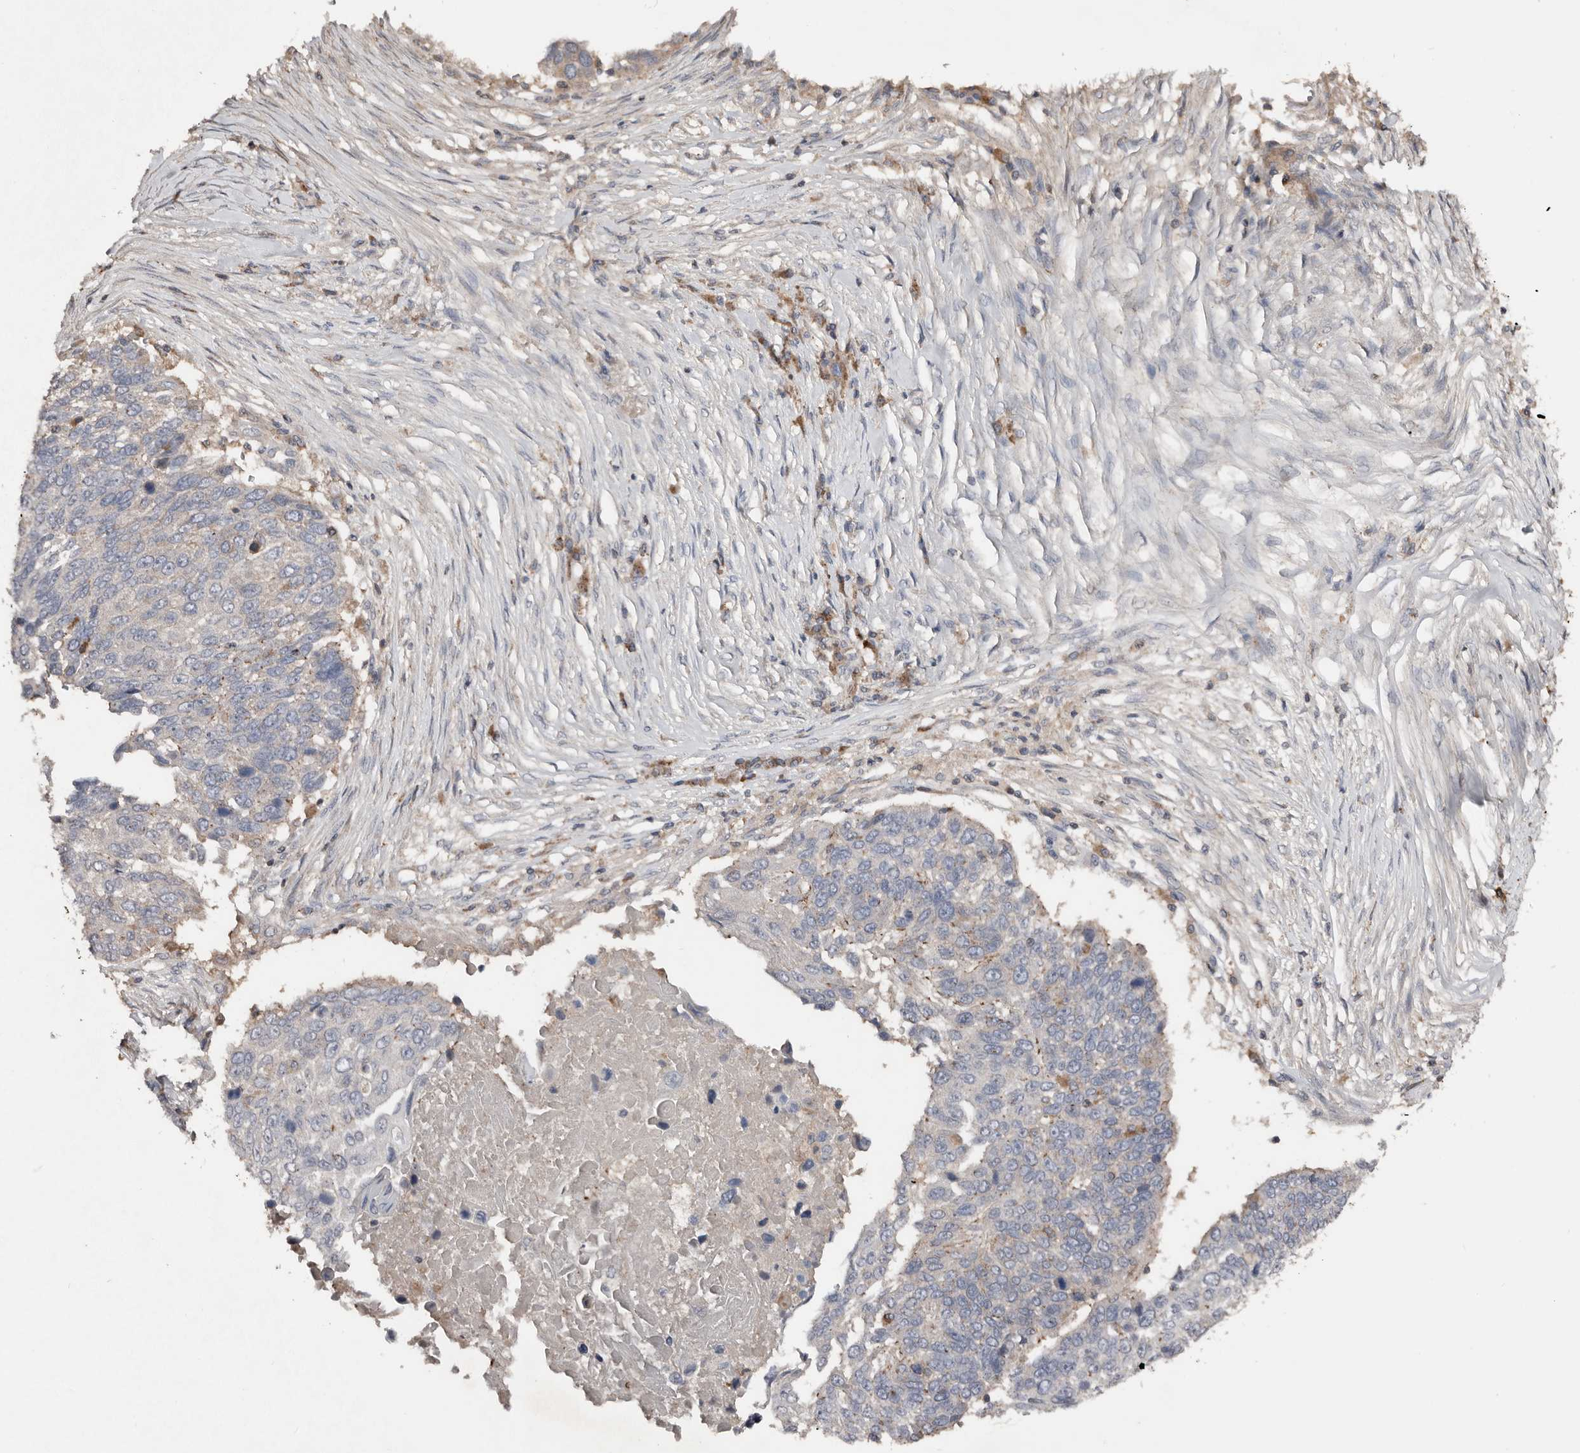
{"staining": {"intensity": "weak", "quantity": "<25%", "location": "cytoplasmic/membranous"}, "tissue": "lung cancer", "cell_type": "Tumor cells", "image_type": "cancer", "snomed": [{"axis": "morphology", "description": "Squamous cell carcinoma, NOS"}, {"axis": "topography", "description": "Lung"}], "caption": "This histopathology image is of squamous cell carcinoma (lung) stained with immunohistochemistry to label a protein in brown with the nuclei are counter-stained blue. There is no expression in tumor cells.", "gene": "SLC39A2", "patient": {"sex": "male", "age": 66}}